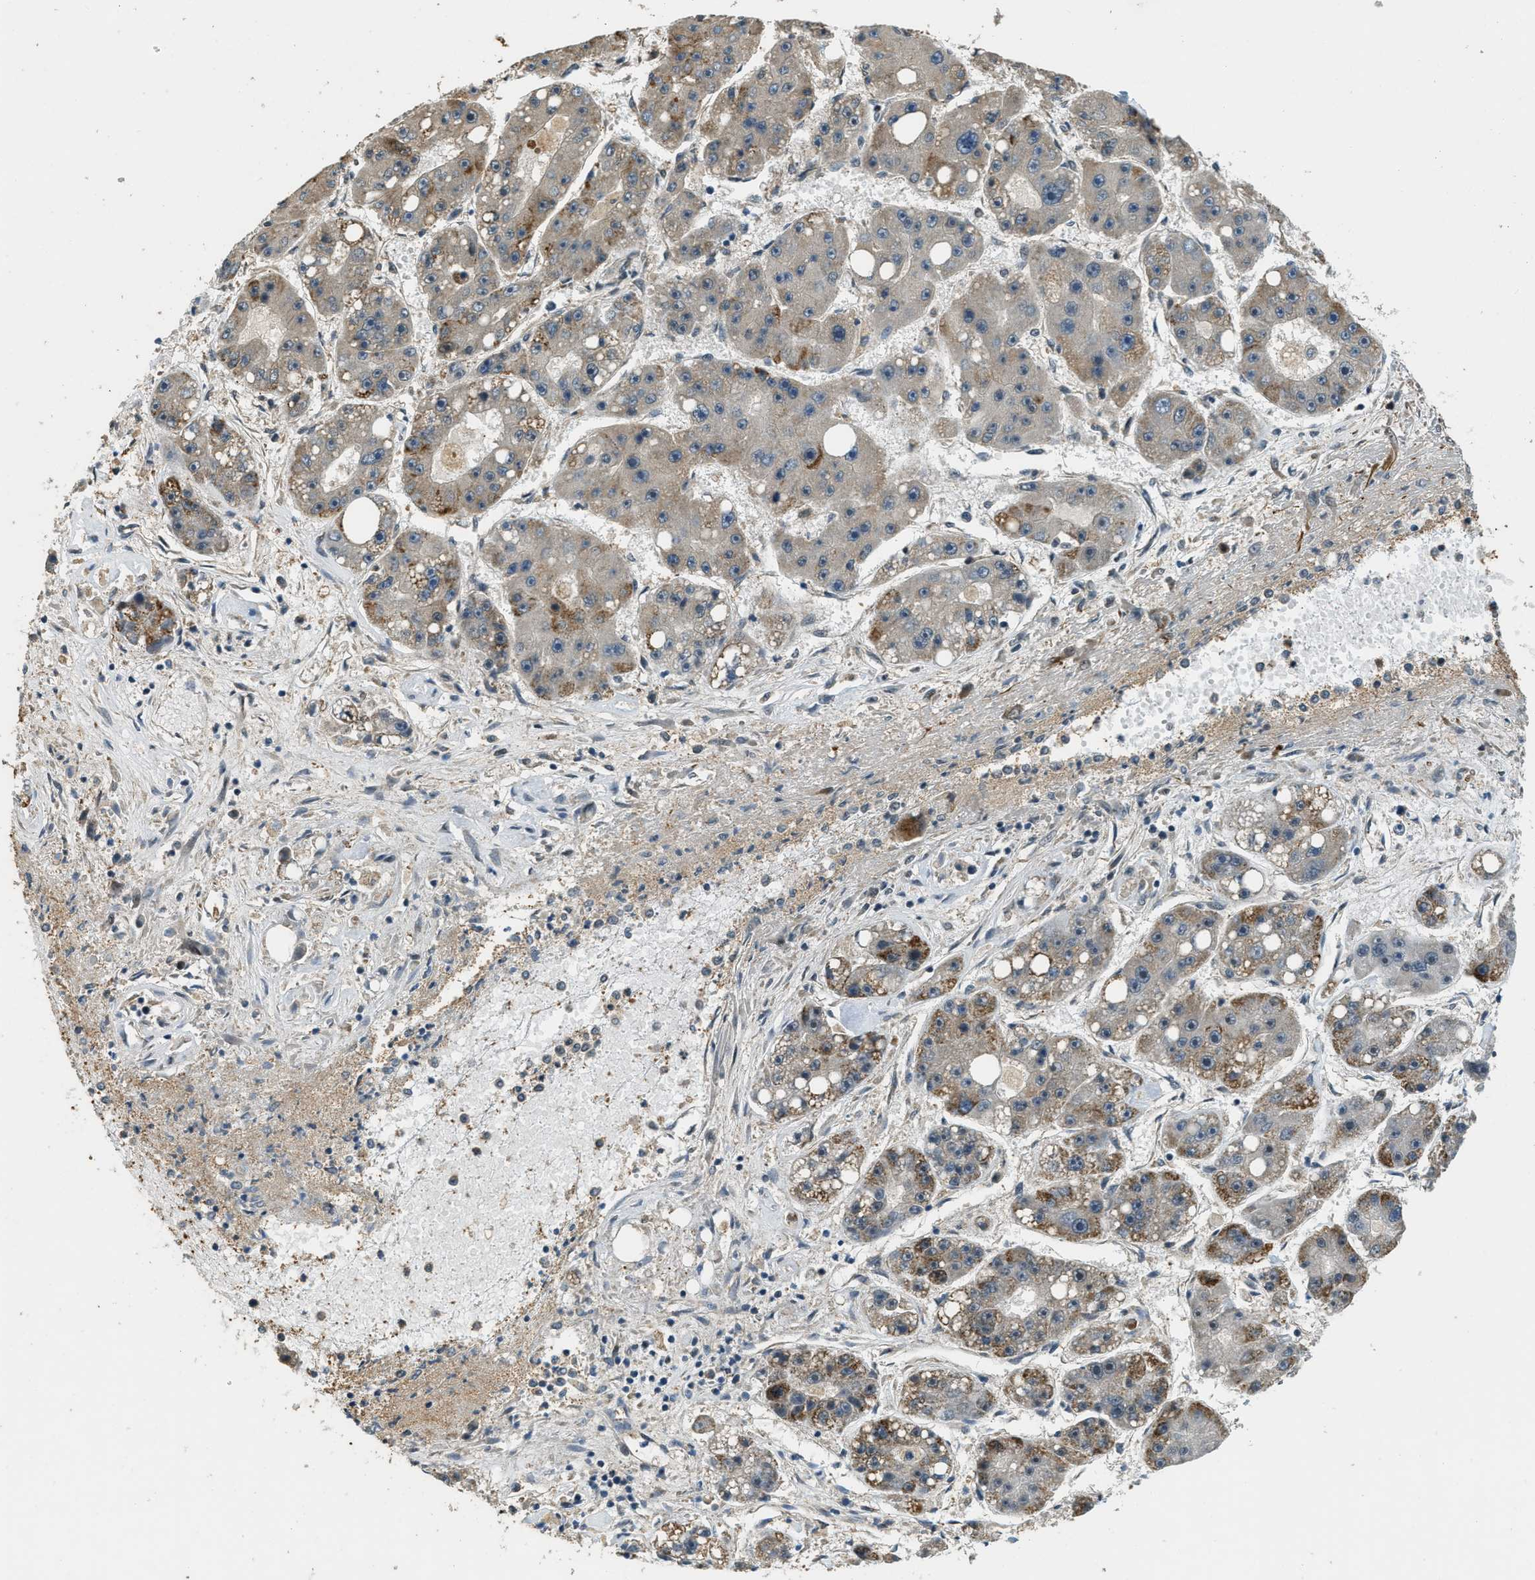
{"staining": {"intensity": "moderate", "quantity": "25%-75%", "location": "cytoplasmic/membranous,nuclear"}, "tissue": "liver cancer", "cell_type": "Tumor cells", "image_type": "cancer", "snomed": [{"axis": "morphology", "description": "Carcinoma, Hepatocellular, NOS"}, {"axis": "topography", "description": "Liver"}], "caption": "There is medium levels of moderate cytoplasmic/membranous and nuclear expression in tumor cells of hepatocellular carcinoma (liver), as demonstrated by immunohistochemical staining (brown color).", "gene": "MED21", "patient": {"sex": "female", "age": 61}}